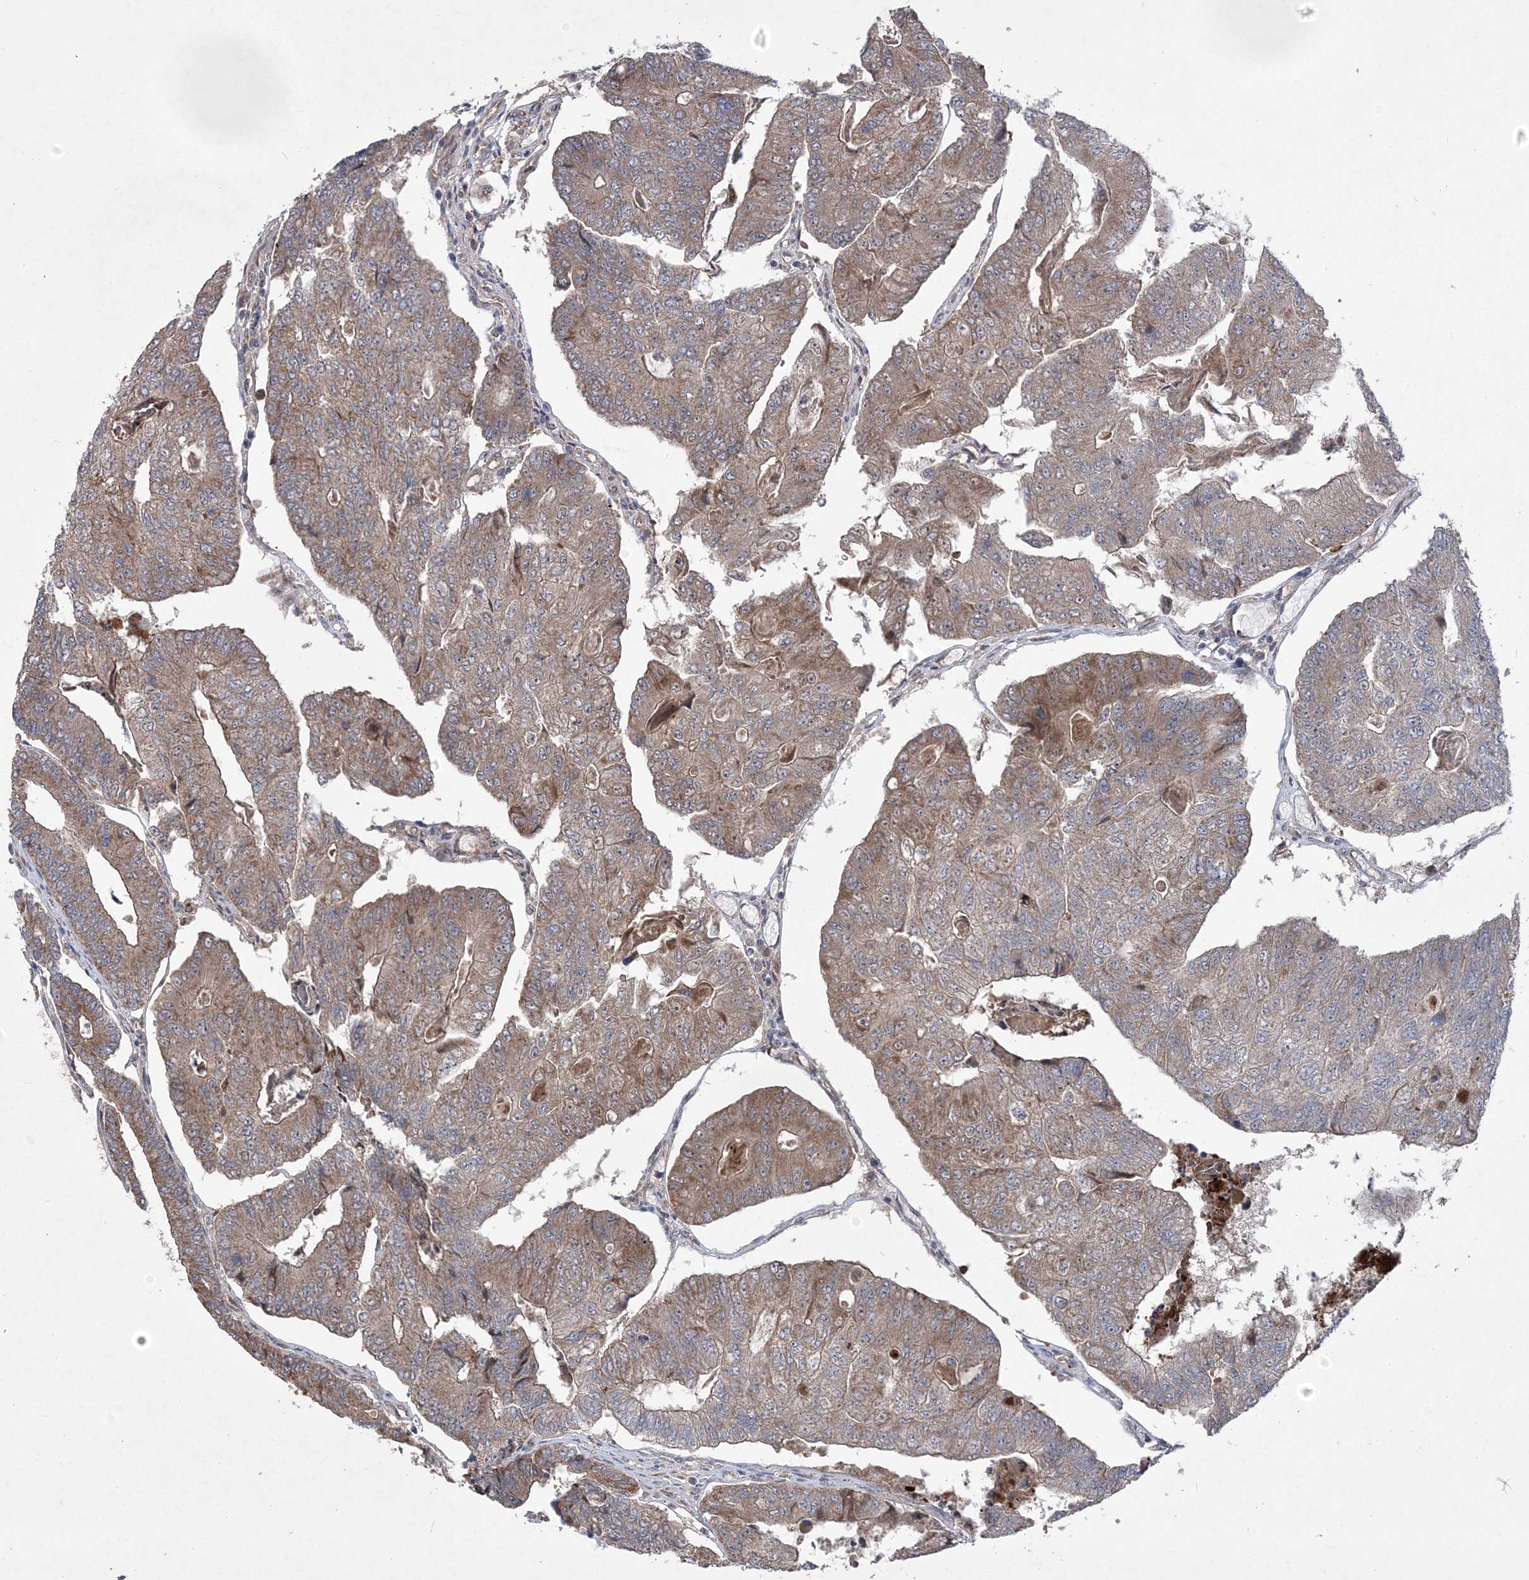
{"staining": {"intensity": "moderate", "quantity": "25%-75%", "location": "cytoplasmic/membranous"}, "tissue": "colorectal cancer", "cell_type": "Tumor cells", "image_type": "cancer", "snomed": [{"axis": "morphology", "description": "Adenocarcinoma, NOS"}, {"axis": "topography", "description": "Colon"}], "caption": "DAB (3,3'-diaminobenzidine) immunohistochemical staining of colorectal cancer (adenocarcinoma) reveals moderate cytoplasmic/membranous protein expression in about 25%-75% of tumor cells. The staining is performed using DAB brown chromogen to label protein expression. The nuclei are counter-stained blue using hematoxylin.", "gene": "MTRF1L", "patient": {"sex": "female", "age": 67}}